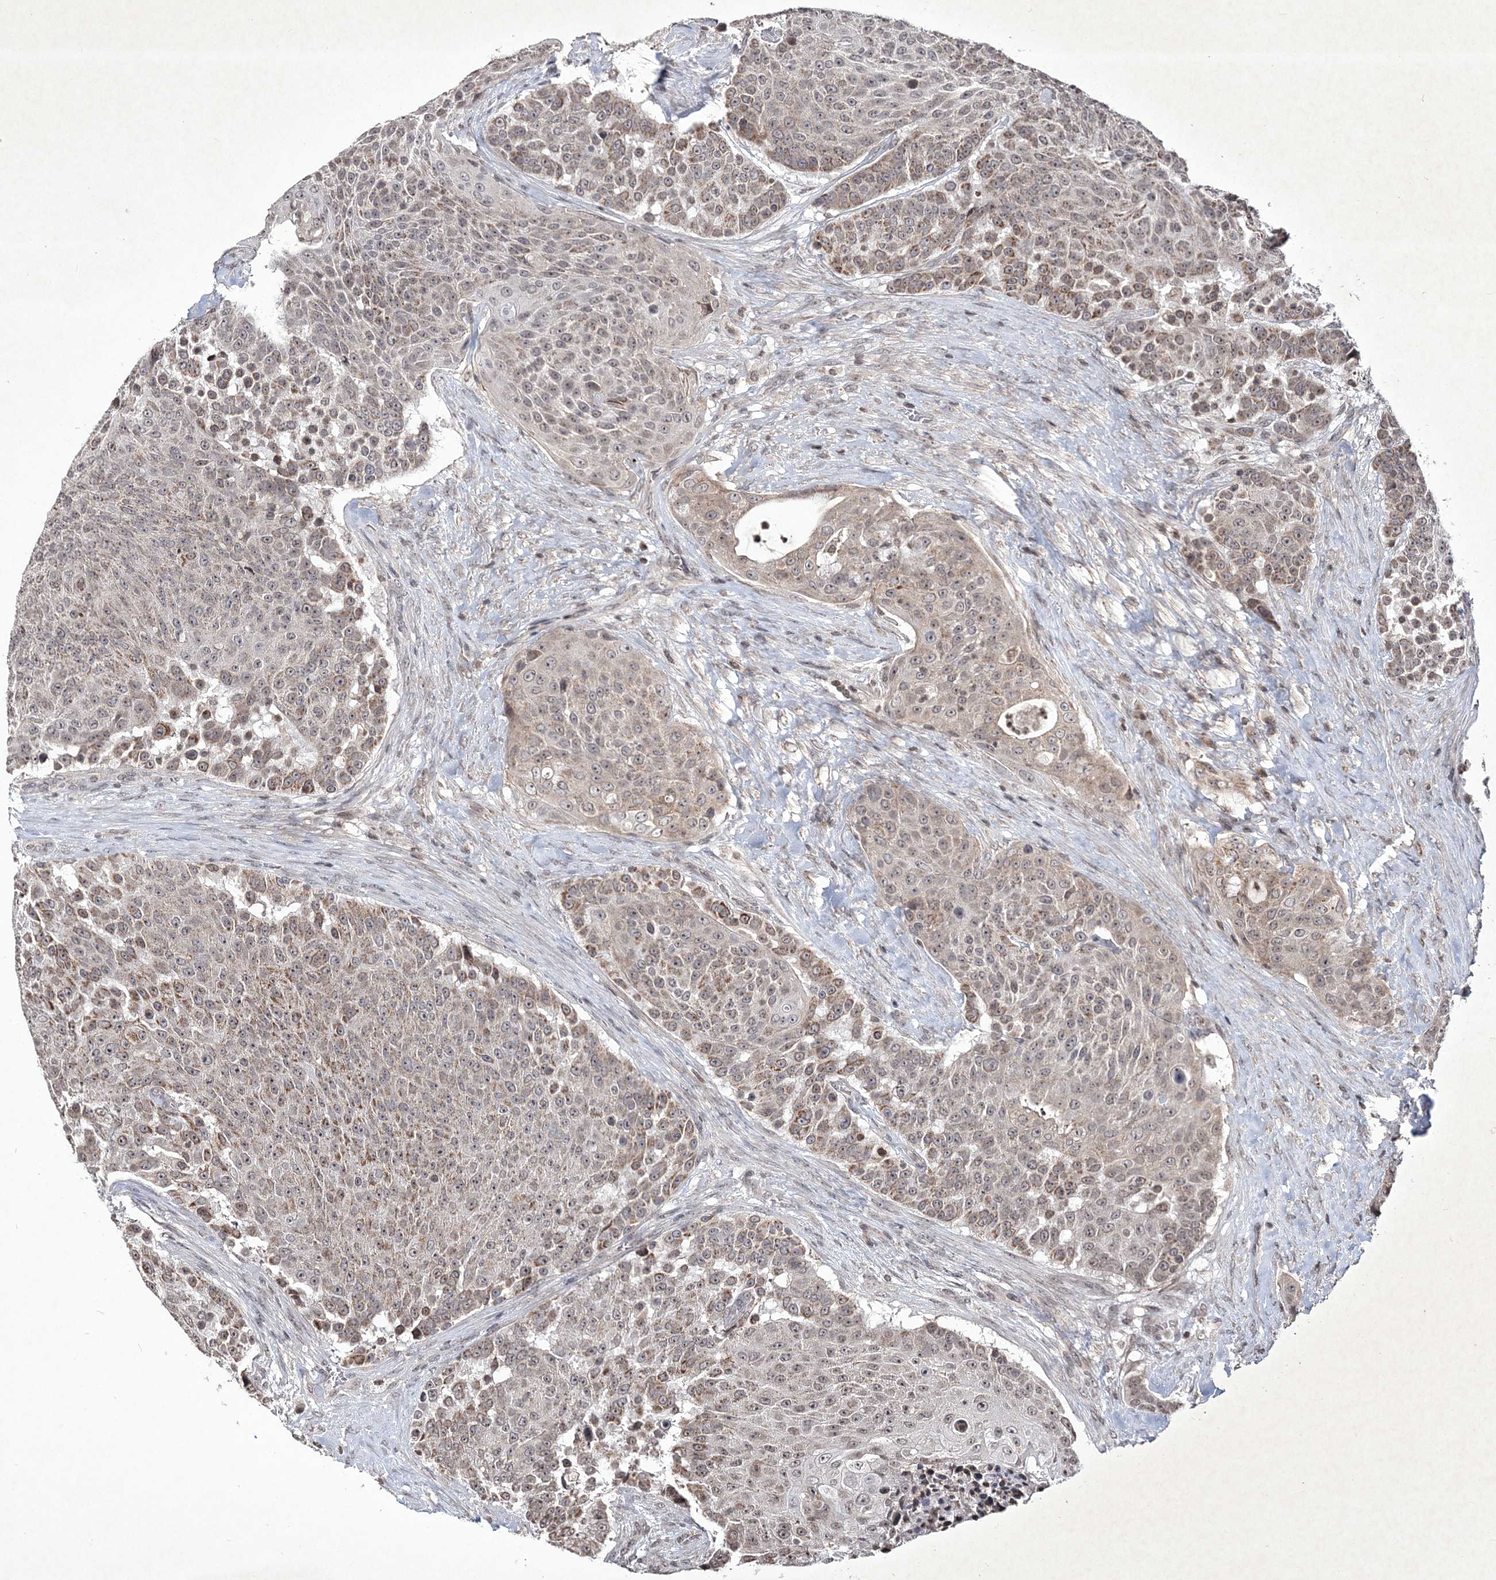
{"staining": {"intensity": "moderate", "quantity": ">75%", "location": "cytoplasmic/membranous,nuclear"}, "tissue": "urothelial cancer", "cell_type": "Tumor cells", "image_type": "cancer", "snomed": [{"axis": "morphology", "description": "Urothelial carcinoma, High grade"}, {"axis": "topography", "description": "Urinary bladder"}], "caption": "Protein expression analysis of urothelial cancer shows moderate cytoplasmic/membranous and nuclear positivity in approximately >75% of tumor cells.", "gene": "SOWAHB", "patient": {"sex": "female", "age": 63}}